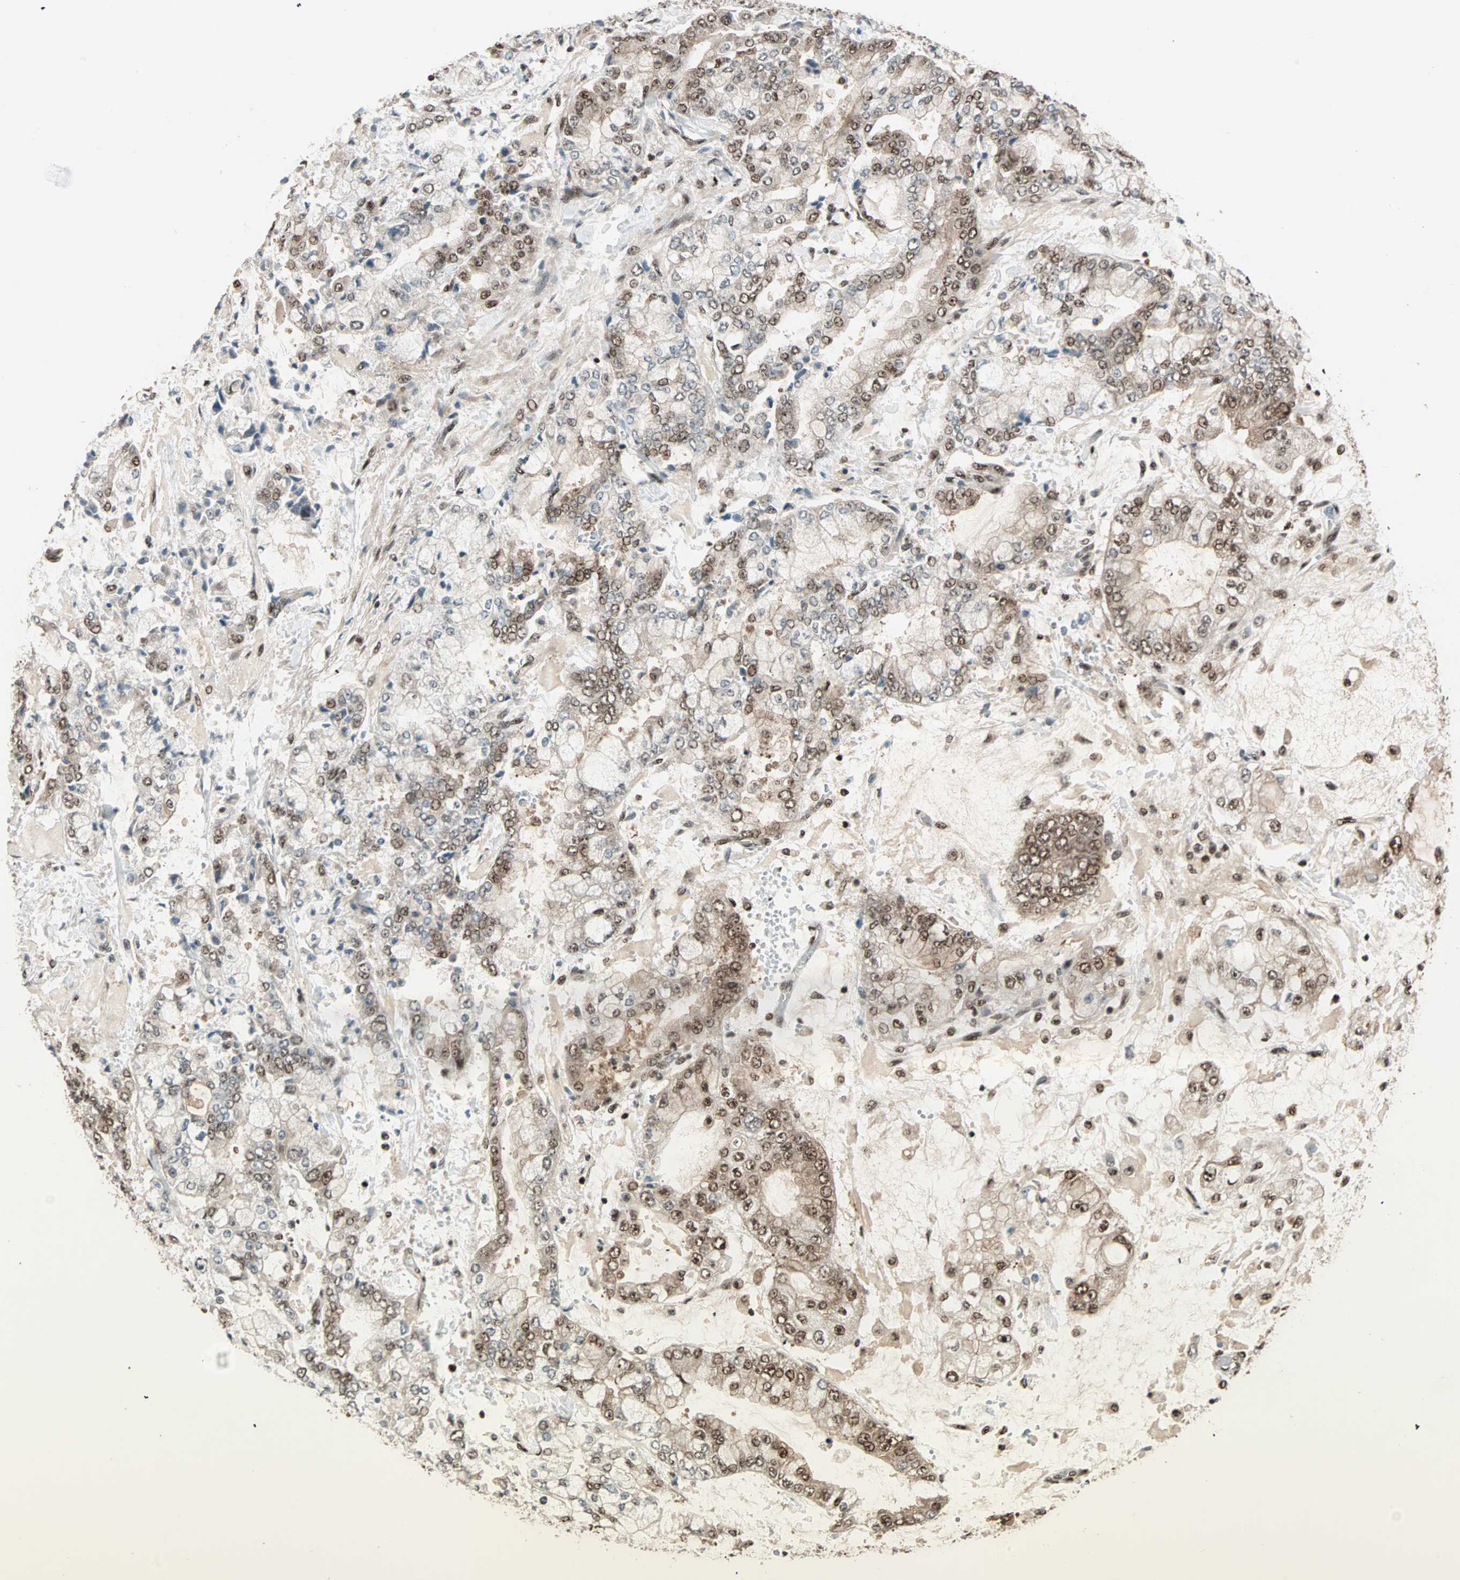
{"staining": {"intensity": "moderate", "quantity": "25%-75%", "location": "cytoplasmic/membranous,nuclear"}, "tissue": "stomach cancer", "cell_type": "Tumor cells", "image_type": "cancer", "snomed": [{"axis": "morphology", "description": "Adenocarcinoma, NOS"}, {"axis": "topography", "description": "Stomach"}], "caption": "A high-resolution micrograph shows immunohistochemistry (IHC) staining of stomach cancer (adenocarcinoma), which shows moderate cytoplasmic/membranous and nuclear staining in approximately 25%-75% of tumor cells. (DAB (3,3'-diaminobenzidine) = brown stain, brightfield microscopy at high magnification).", "gene": "ZNF44", "patient": {"sex": "male", "age": 76}}